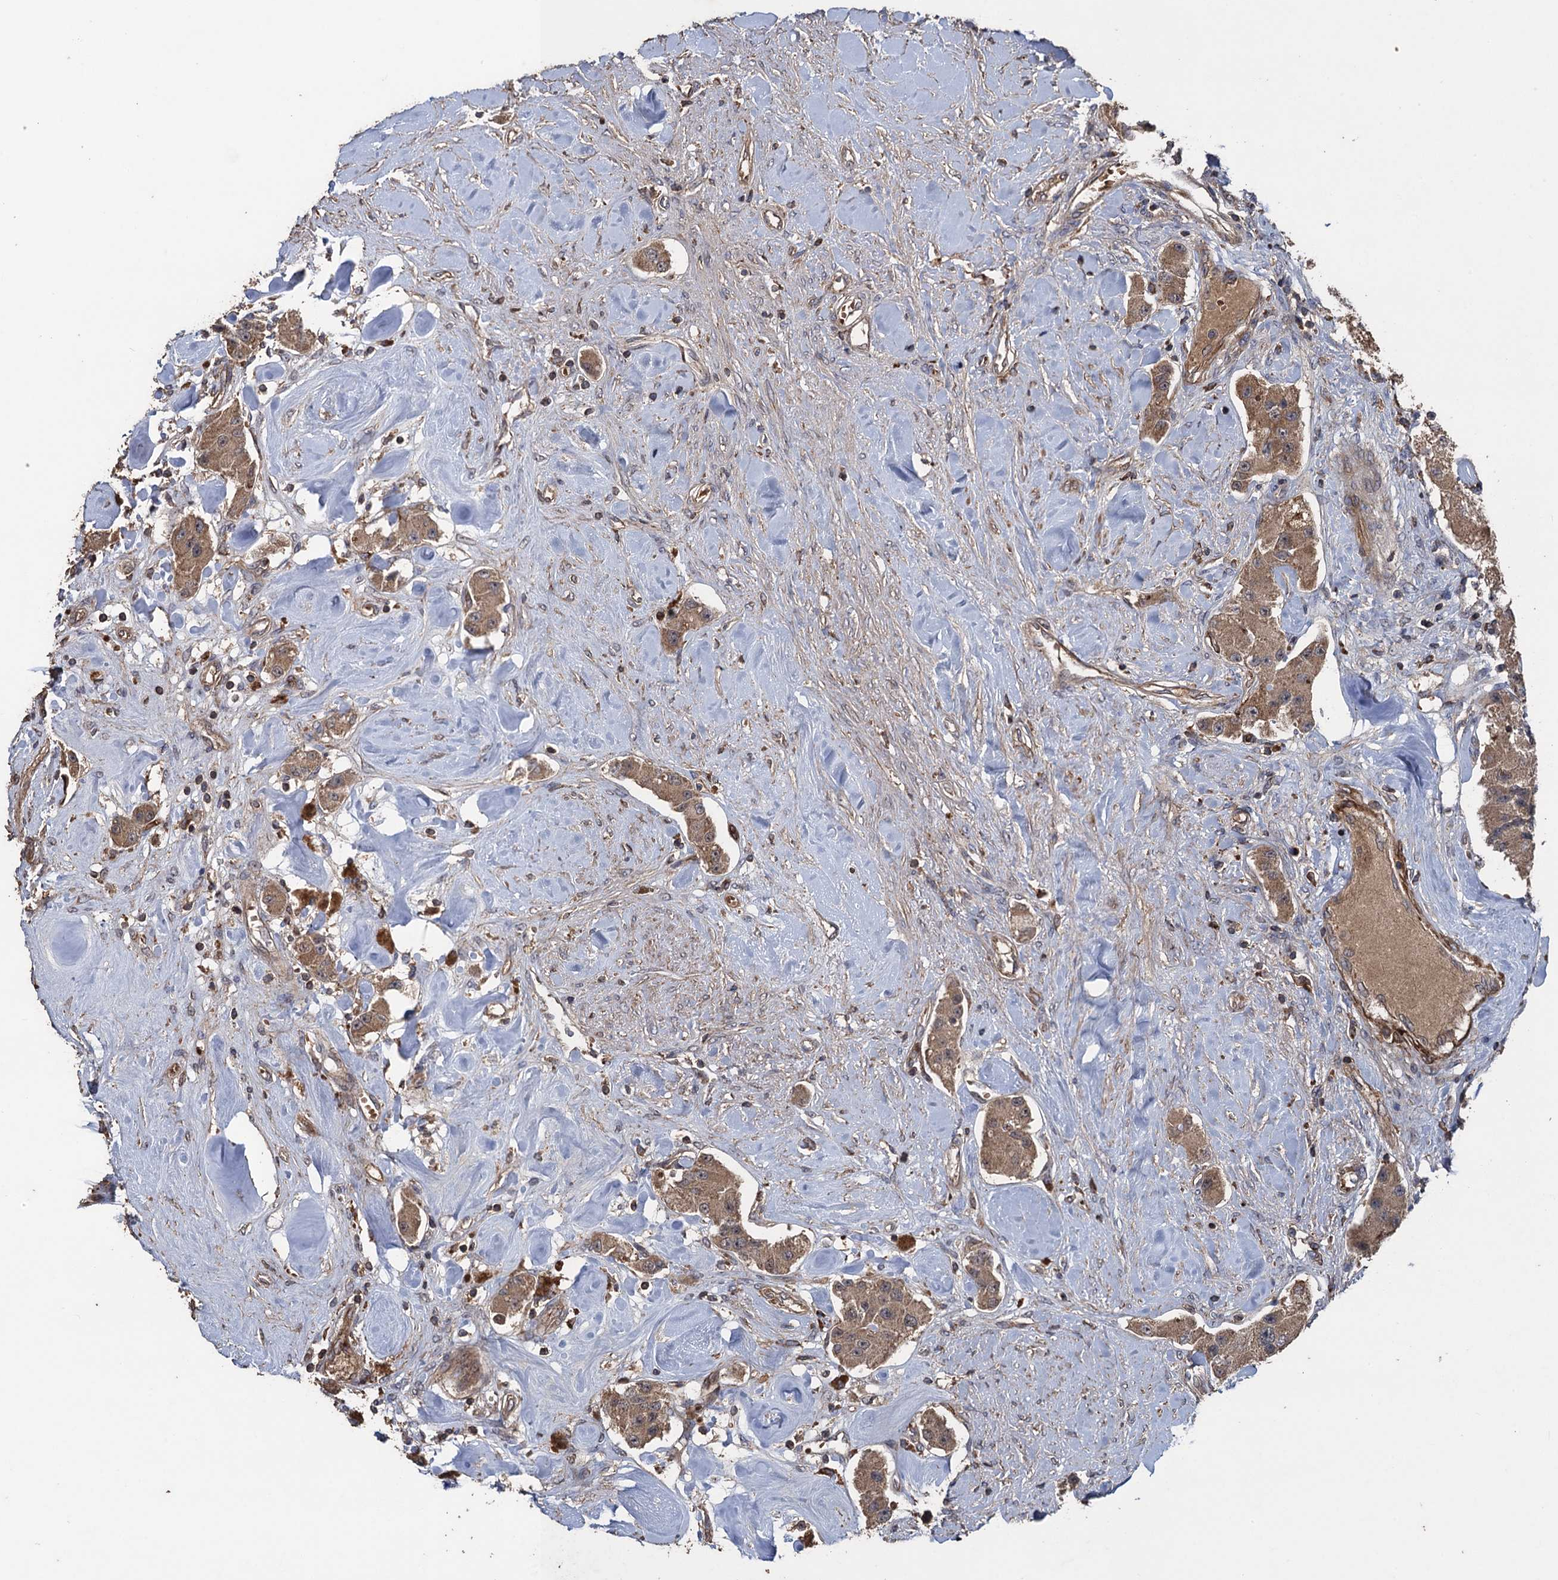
{"staining": {"intensity": "moderate", "quantity": ">75%", "location": "cytoplasmic/membranous"}, "tissue": "carcinoid", "cell_type": "Tumor cells", "image_type": "cancer", "snomed": [{"axis": "morphology", "description": "Carcinoid, malignant, NOS"}, {"axis": "topography", "description": "Pancreas"}], "caption": "High-power microscopy captured an immunohistochemistry (IHC) image of carcinoid, revealing moderate cytoplasmic/membranous expression in approximately >75% of tumor cells.", "gene": "TXNDC11", "patient": {"sex": "male", "age": 41}}